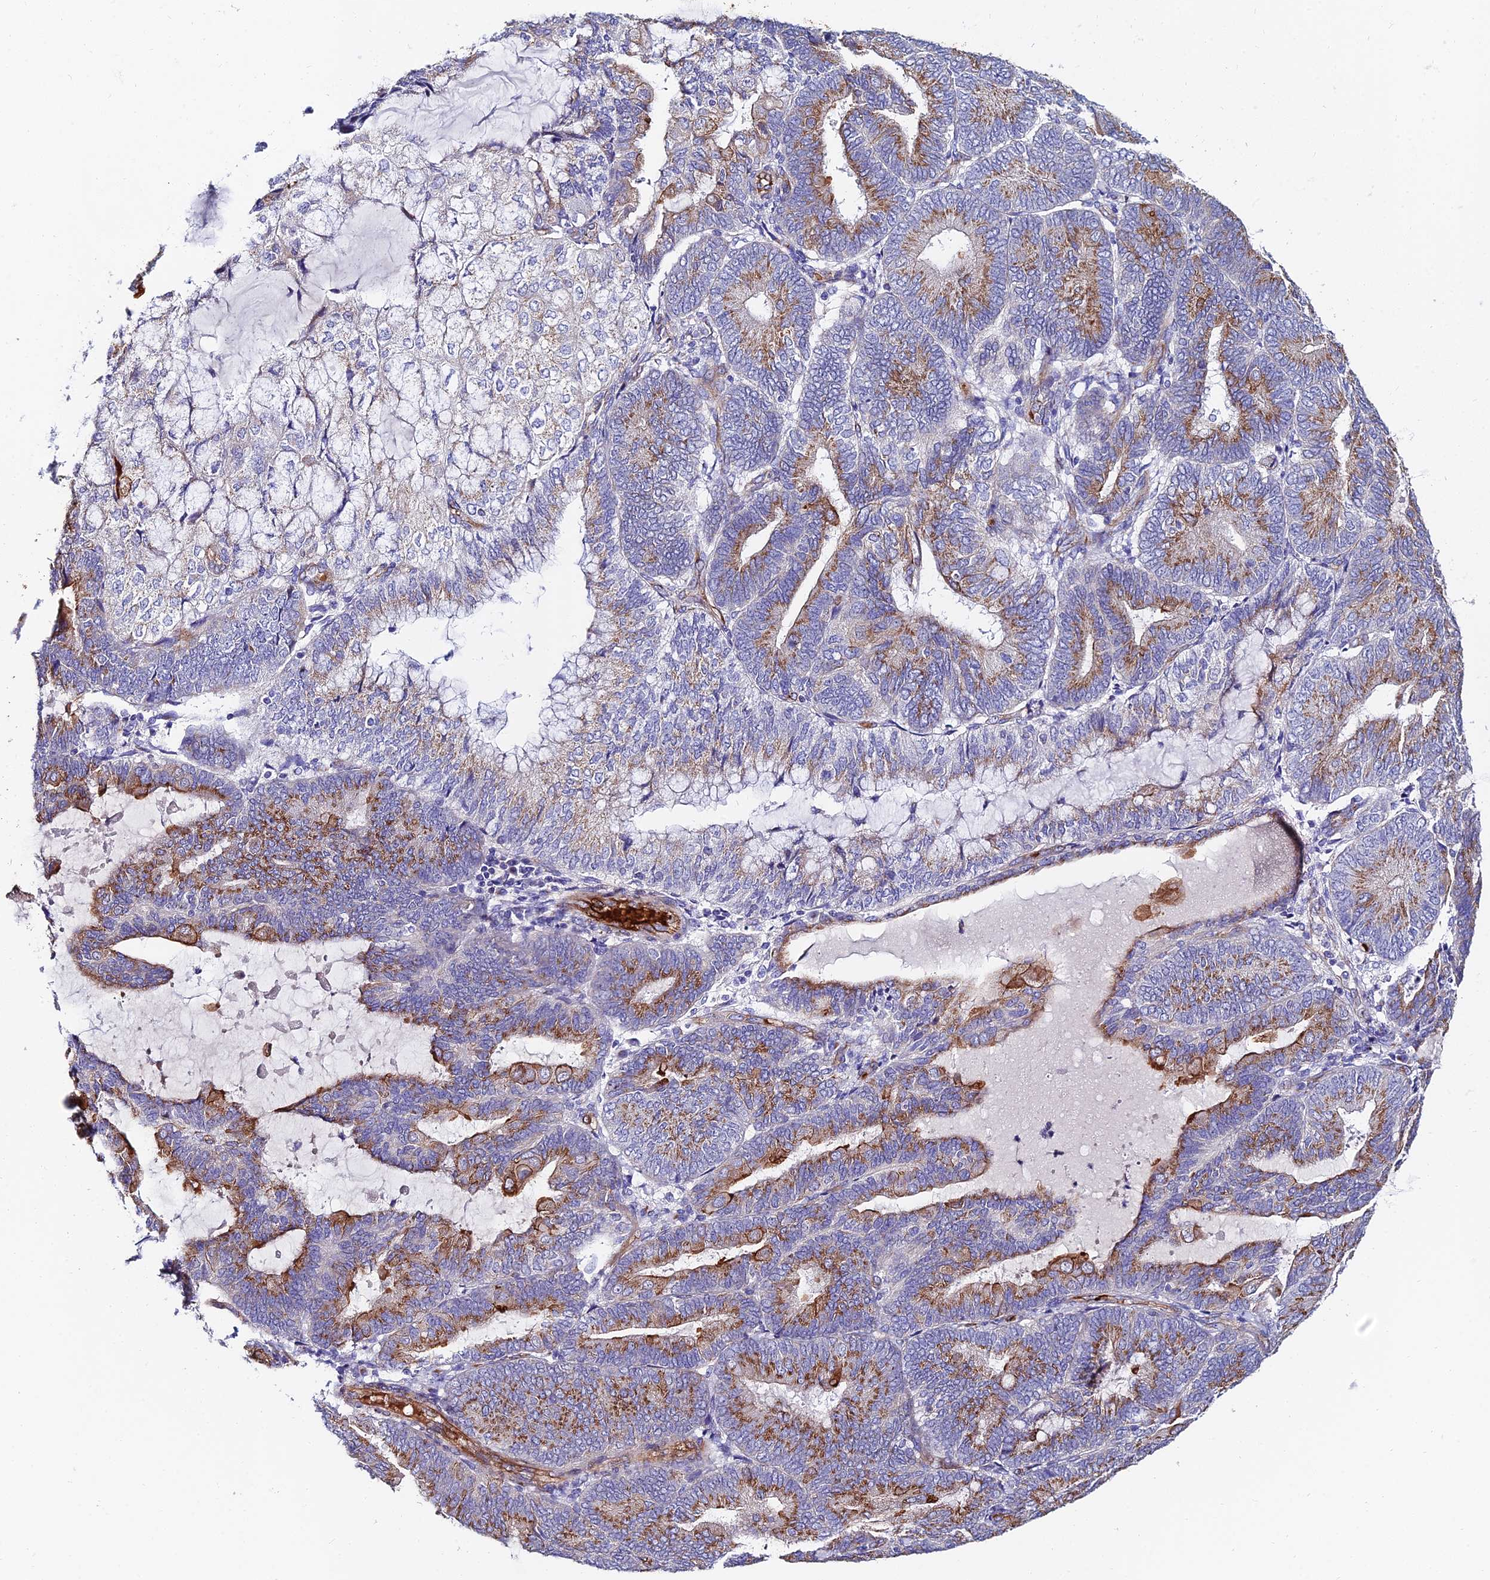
{"staining": {"intensity": "moderate", "quantity": "25%-75%", "location": "cytoplasmic/membranous"}, "tissue": "endometrial cancer", "cell_type": "Tumor cells", "image_type": "cancer", "snomed": [{"axis": "morphology", "description": "Adenocarcinoma, NOS"}, {"axis": "topography", "description": "Endometrium"}], "caption": "A histopathology image showing moderate cytoplasmic/membranous expression in about 25%-75% of tumor cells in endometrial cancer (adenocarcinoma), as visualized by brown immunohistochemical staining.", "gene": "ADGRF3", "patient": {"sex": "female", "age": 81}}